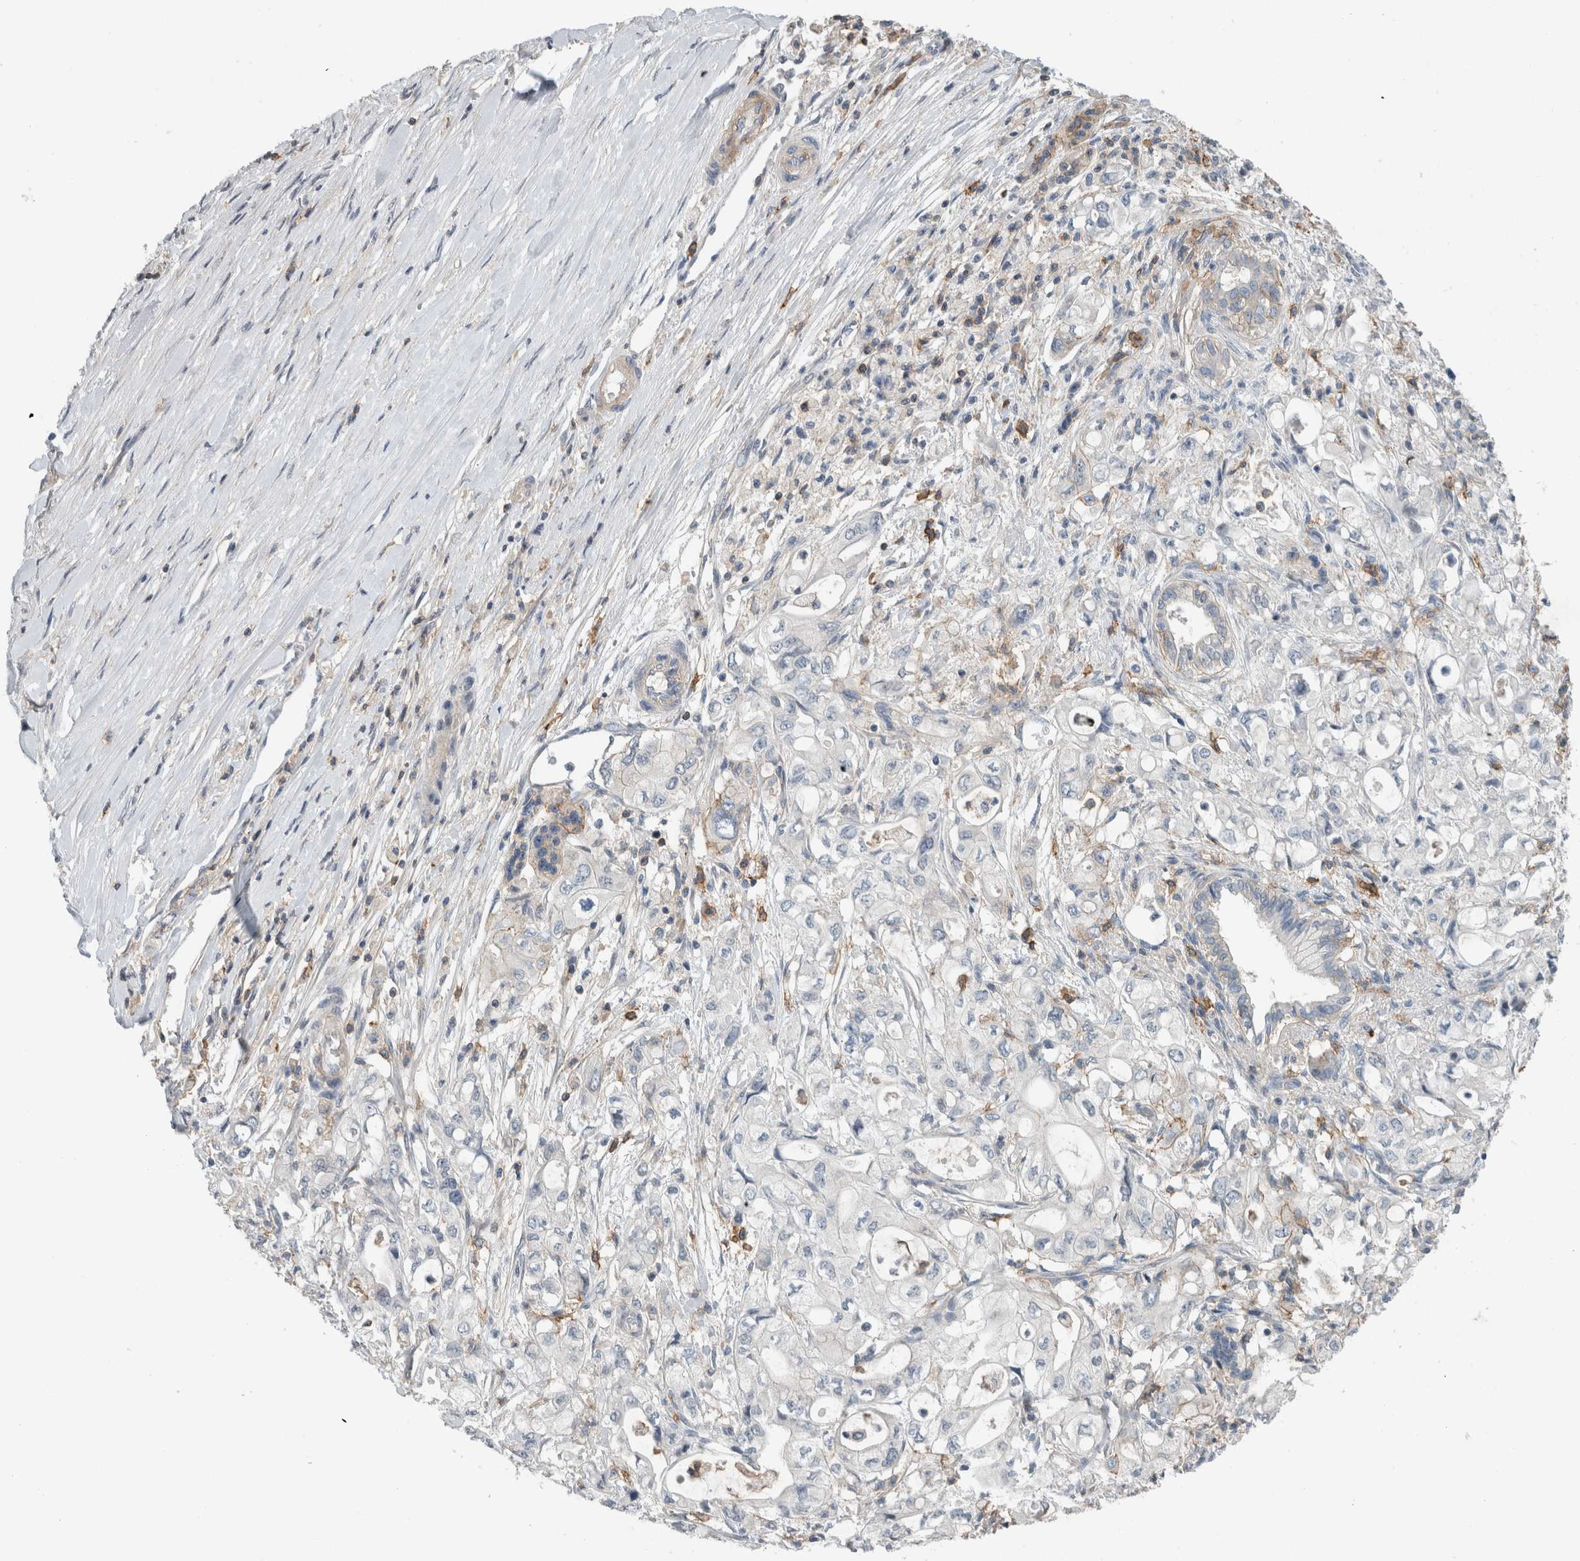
{"staining": {"intensity": "negative", "quantity": "none", "location": "none"}, "tissue": "pancreatic cancer", "cell_type": "Tumor cells", "image_type": "cancer", "snomed": [{"axis": "morphology", "description": "Adenocarcinoma, NOS"}, {"axis": "topography", "description": "Pancreas"}], "caption": "This histopathology image is of pancreatic cancer stained with IHC to label a protein in brown with the nuclei are counter-stained blue. There is no positivity in tumor cells. The staining is performed using DAB brown chromogen with nuclei counter-stained in using hematoxylin.", "gene": "ERCC6L2", "patient": {"sex": "male", "age": 79}}